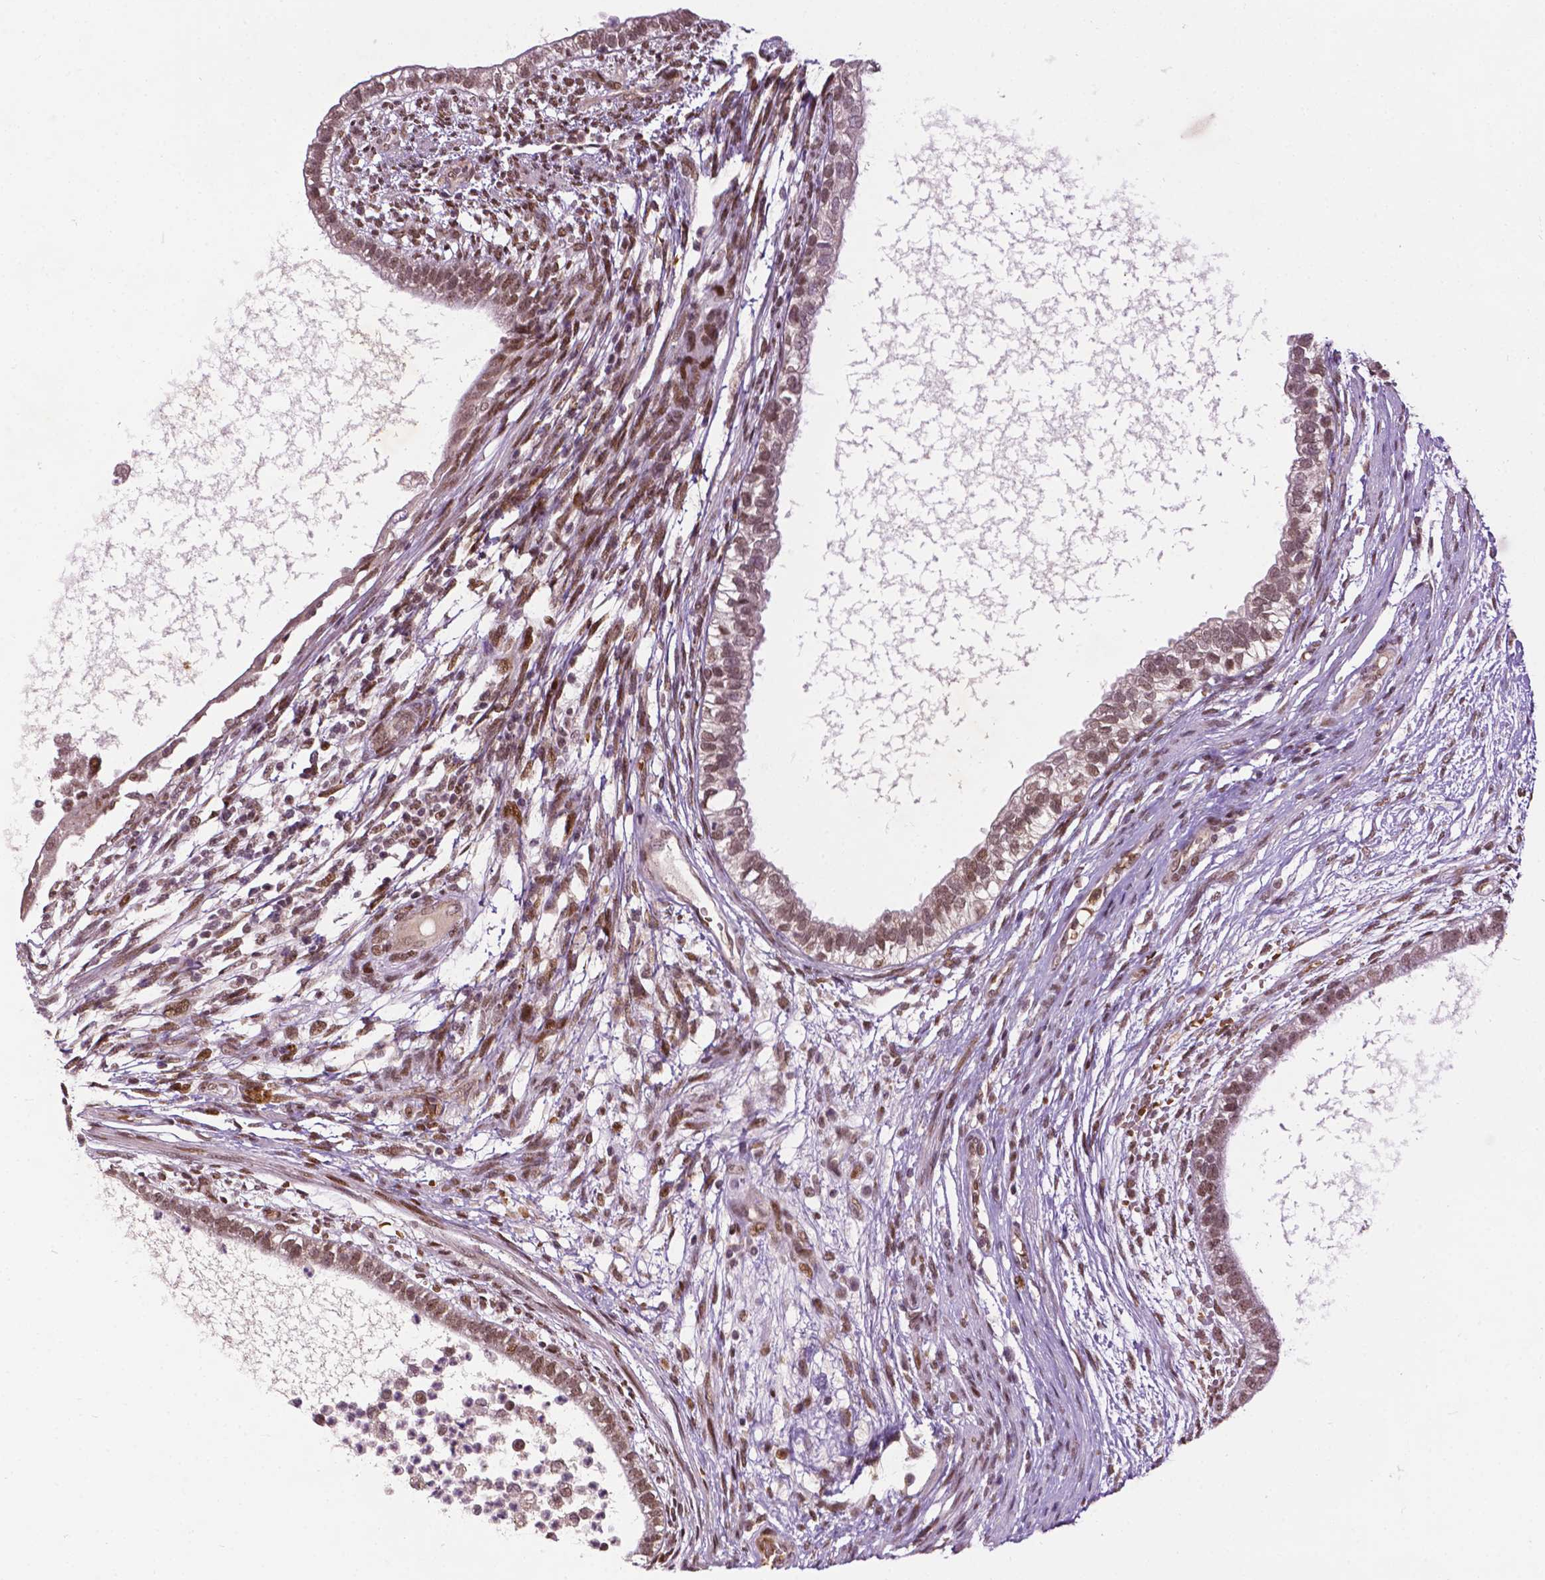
{"staining": {"intensity": "moderate", "quantity": ">75%", "location": "nuclear"}, "tissue": "testis cancer", "cell_type": "Tumor cells", "image_type": "cancer", "snomed": [{"axis": "morphology", "description": "Carcinoma, Embryonal, NOS"}, {"axis": "topography", "description": "Testis"}], "caption": "Embryonal carcinoma (testis) stained for a protein (brown) displays moderate nuclear positive staining in about >75% of tumor cells.", "gene": "ZNF41", "patient": {"sex": "male", "age": 26}}